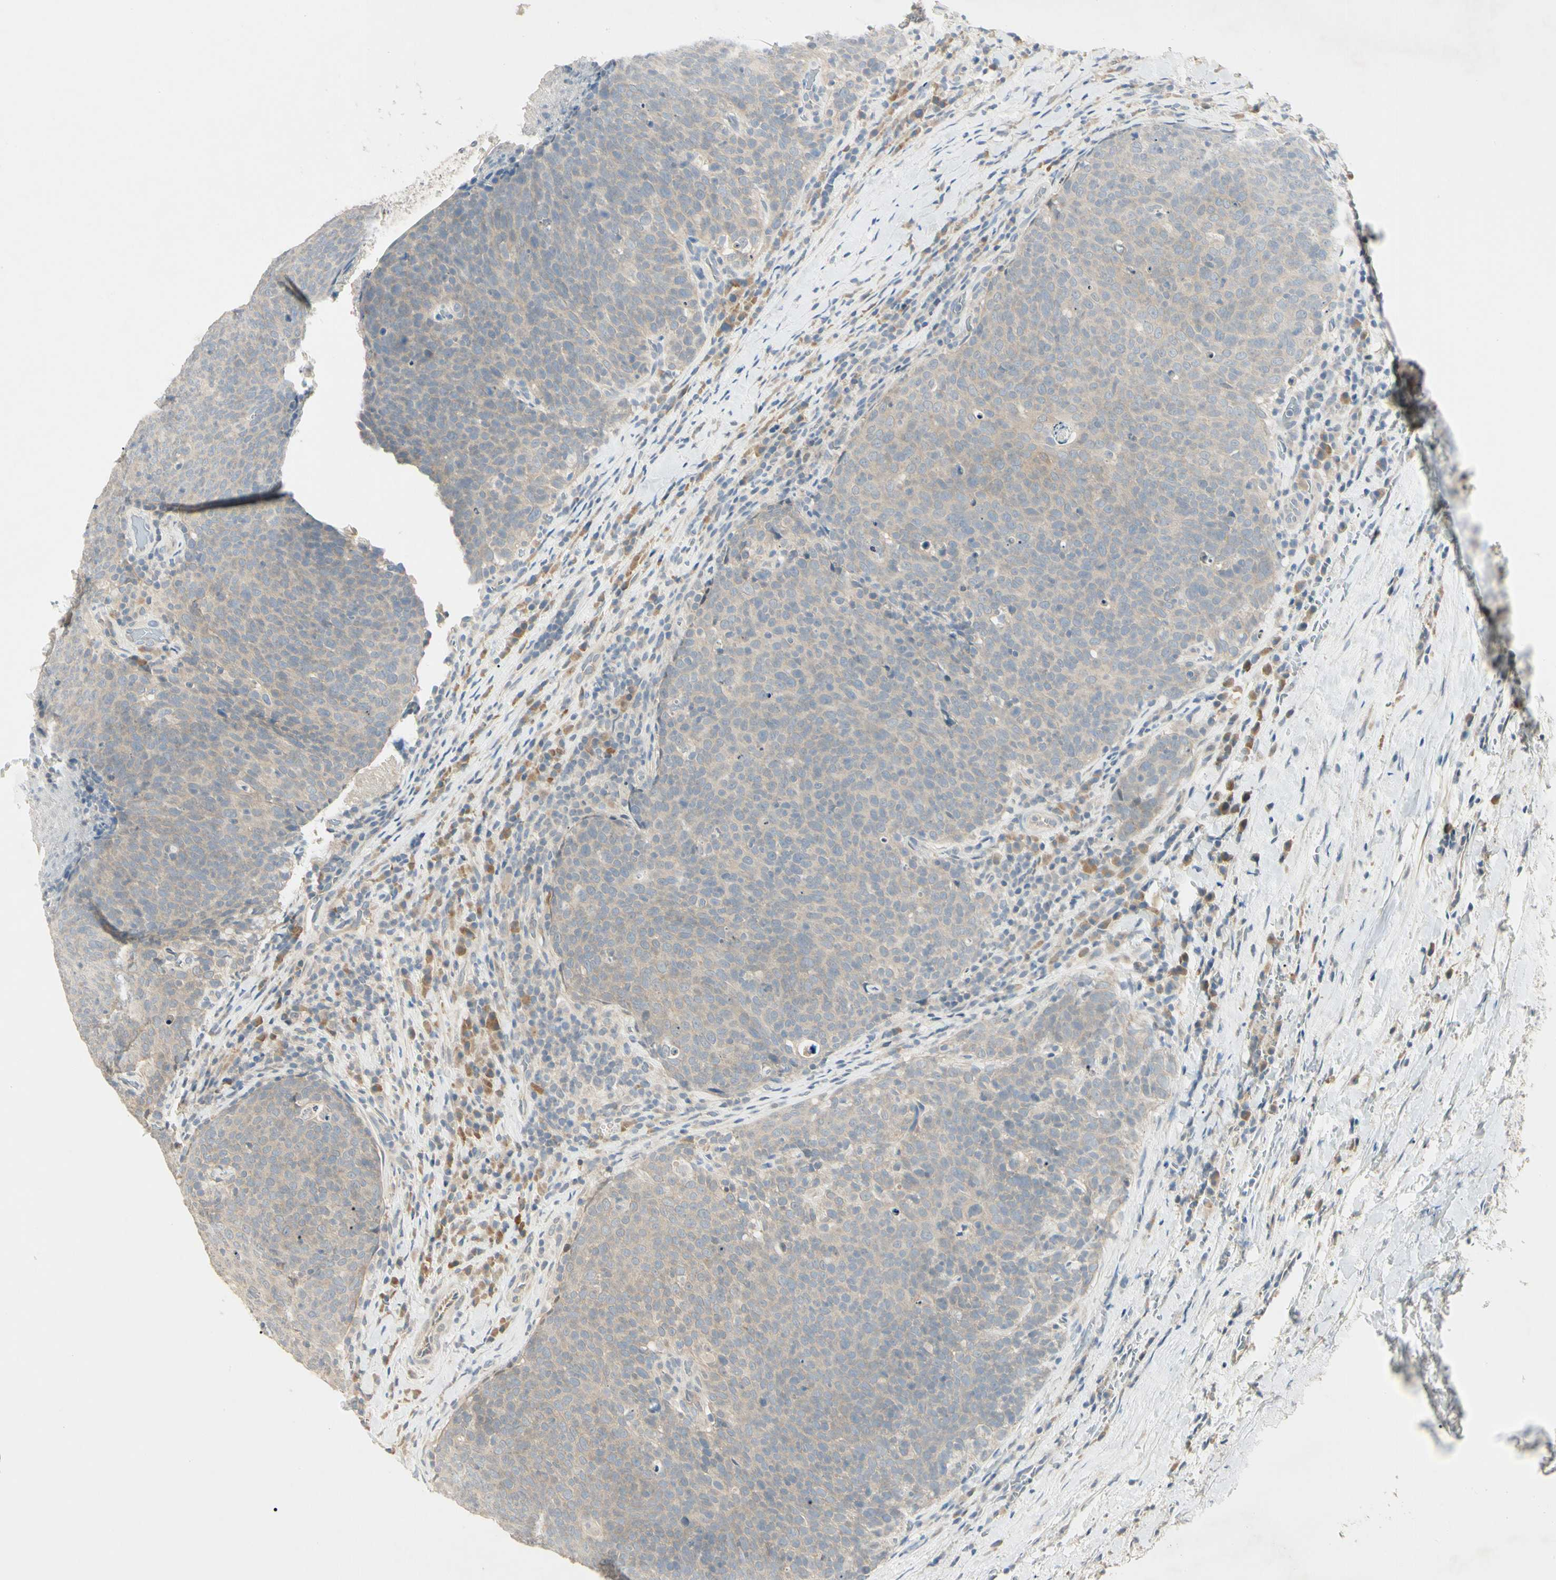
{"staining": {"intensity": "weak", "quantity": ">75%", "location": "cytoplasmic/membranous"}, "tissue": "head and neck cancer", "cell_type": "Tumor cells", "image_type": "cancer", "snomed": [{"axis": "morphology", "description": "Squamous cell carcinoma, NOS"}, {"axis": "morphology", "description": "Squamous cell carcinoma, metastatic, NOS"}, {"axis": "topography", "description": "Lymph node"}, {"axis": "topography", "description": "Head-Neck"}], "caption": "Immunohistochemistry of head and neck metastatic squamous cell carcinoma displays low levels of weak cytoplasmic/membranous expression in approximately >75% of tumor cells.", "gene": "PRSS21", "patient": {"sex": "male", "age": 62}}